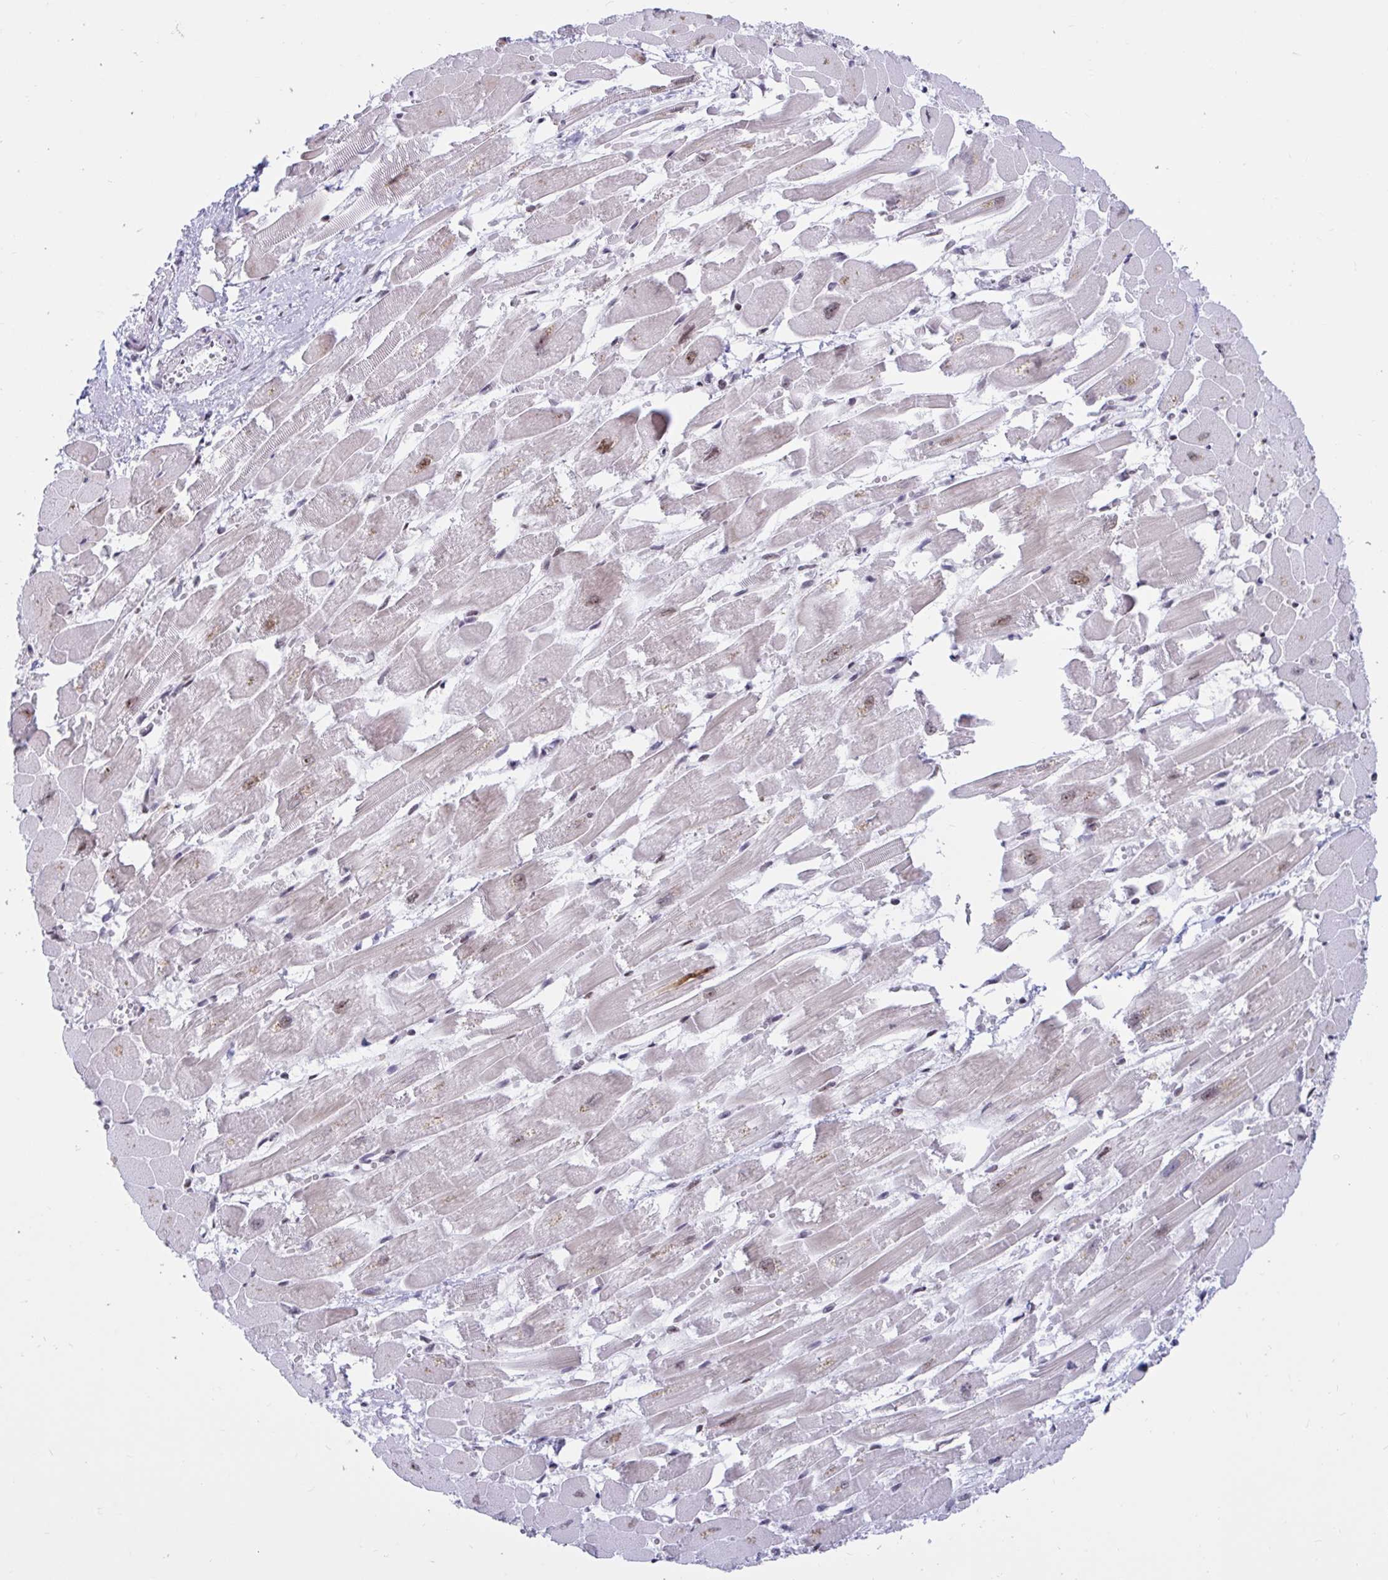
{"staining": {"intensity": "moderate", "quantity": "25%-75%", "location": "nuclear"}, "tissue": "heart muscle", "cell_type": "Cardiomyocytes", "image_type": "normal", "snomed": [{"axis": "morphology", "description": "Normal tissue, NOS"}, {"axis": "topography", "description": "Heart"}], "caption": "Benign heart muscle exhibits moderate nuclear positivity in about 25%-75% of cardiomyocytes, visualized by immunohistochemistry. (DAB (3,3'-diaminobenzidine) IHC, brown staining for protein, blue staining for nuclei).", "gene": "PHF10", "patient": {"sex": "female", "age": 52}}